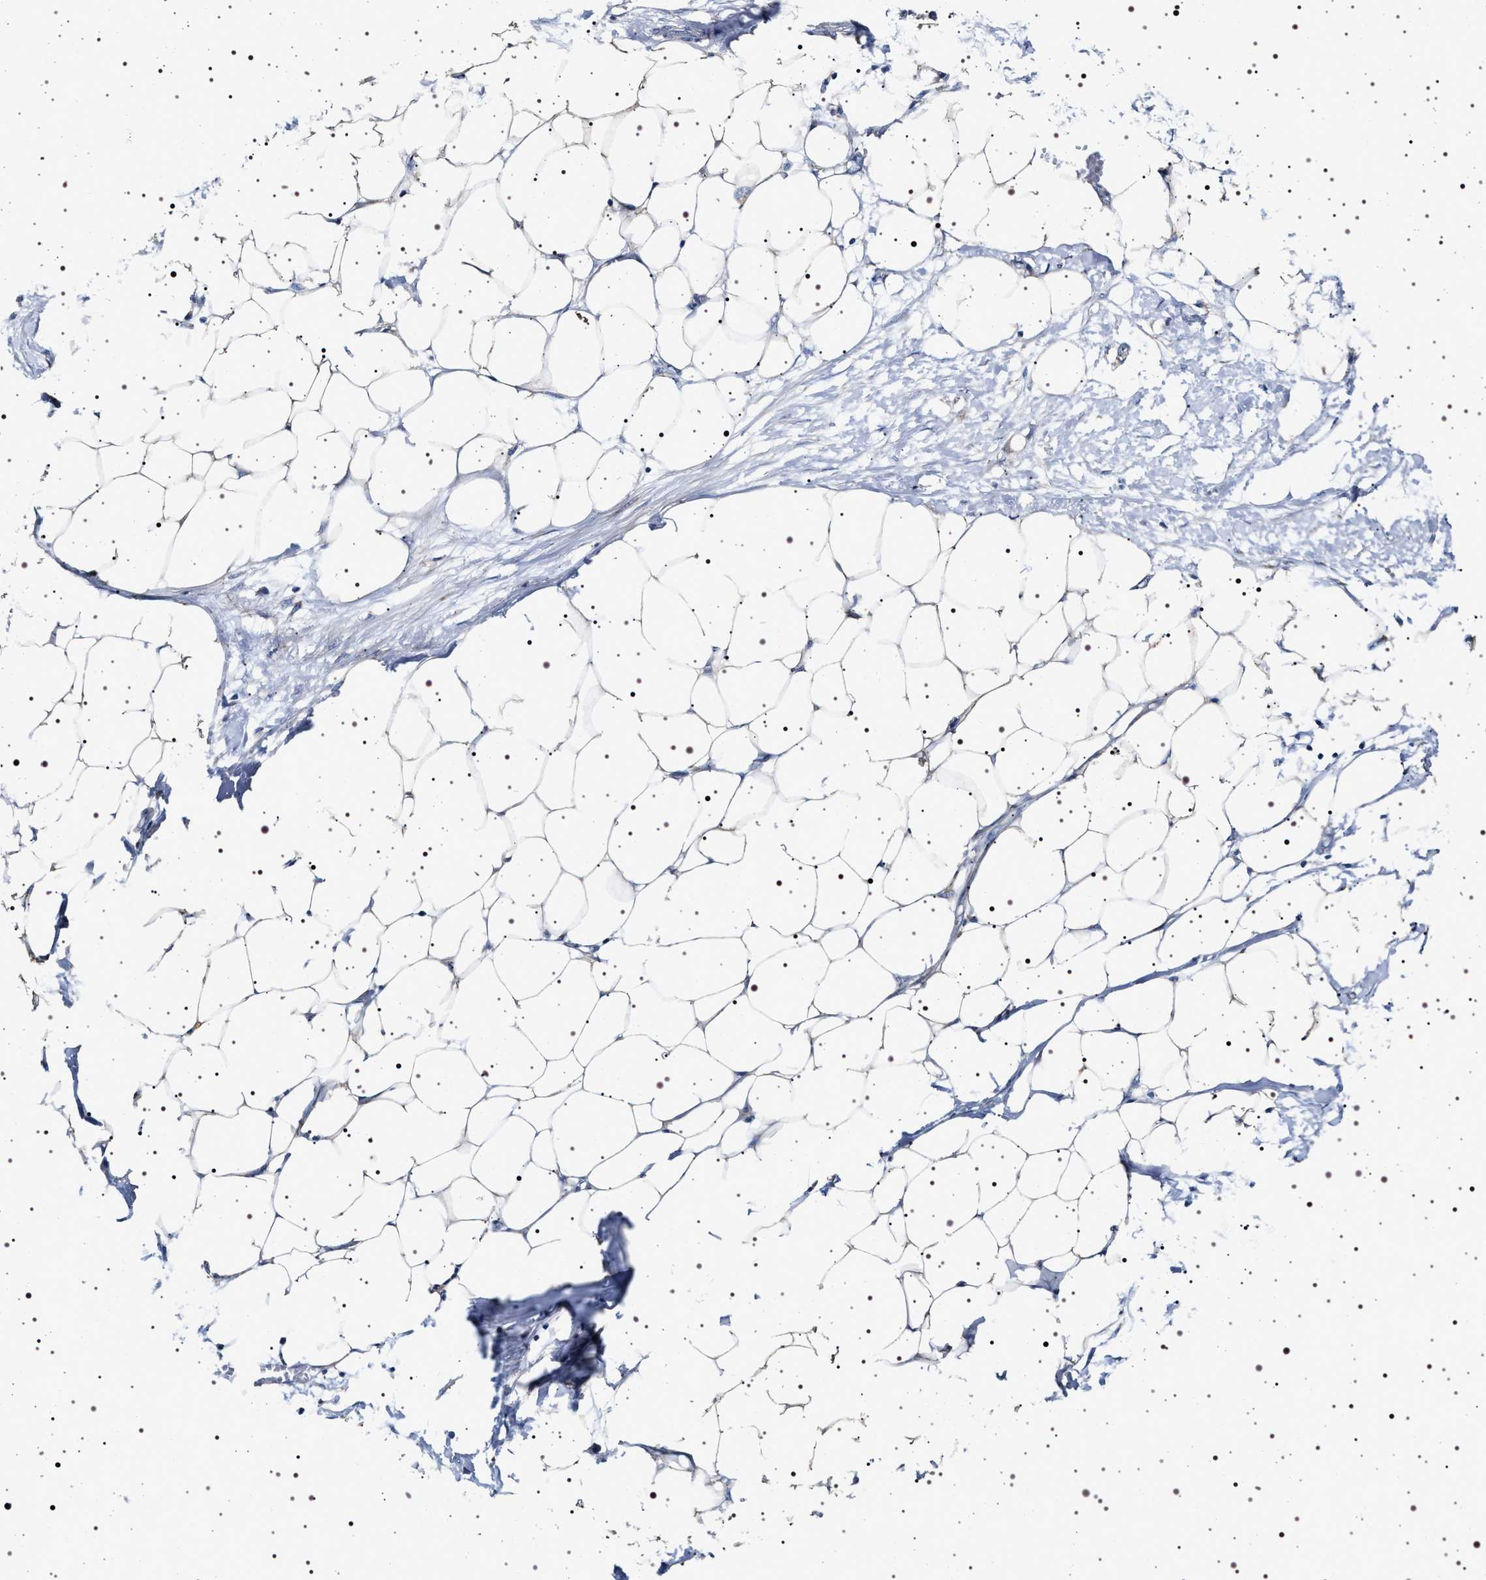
{"staining": {"intensity": "negative", "quantity": "none", "location": "none"}, "tissue": "adipose tissue", "cell_type": "Adipocytes", "image_type": "normal", "snomed": [{"axis": "morphology", "description": "Normal tissue, NOS"}, {"axis": "morphology", "description": "Adenocarcinoma, NOS"}, {"axis": "topography", "description": "Colon"}, {"axis": "topography", "description": "Peripheral nerve tissue"}], "caption": "Protein analysis of benign adipose tissue exhibits no significant expression in adipocytes.", "gene": "NAALADL2", "patient": {"sex": "male", "age": 14}}